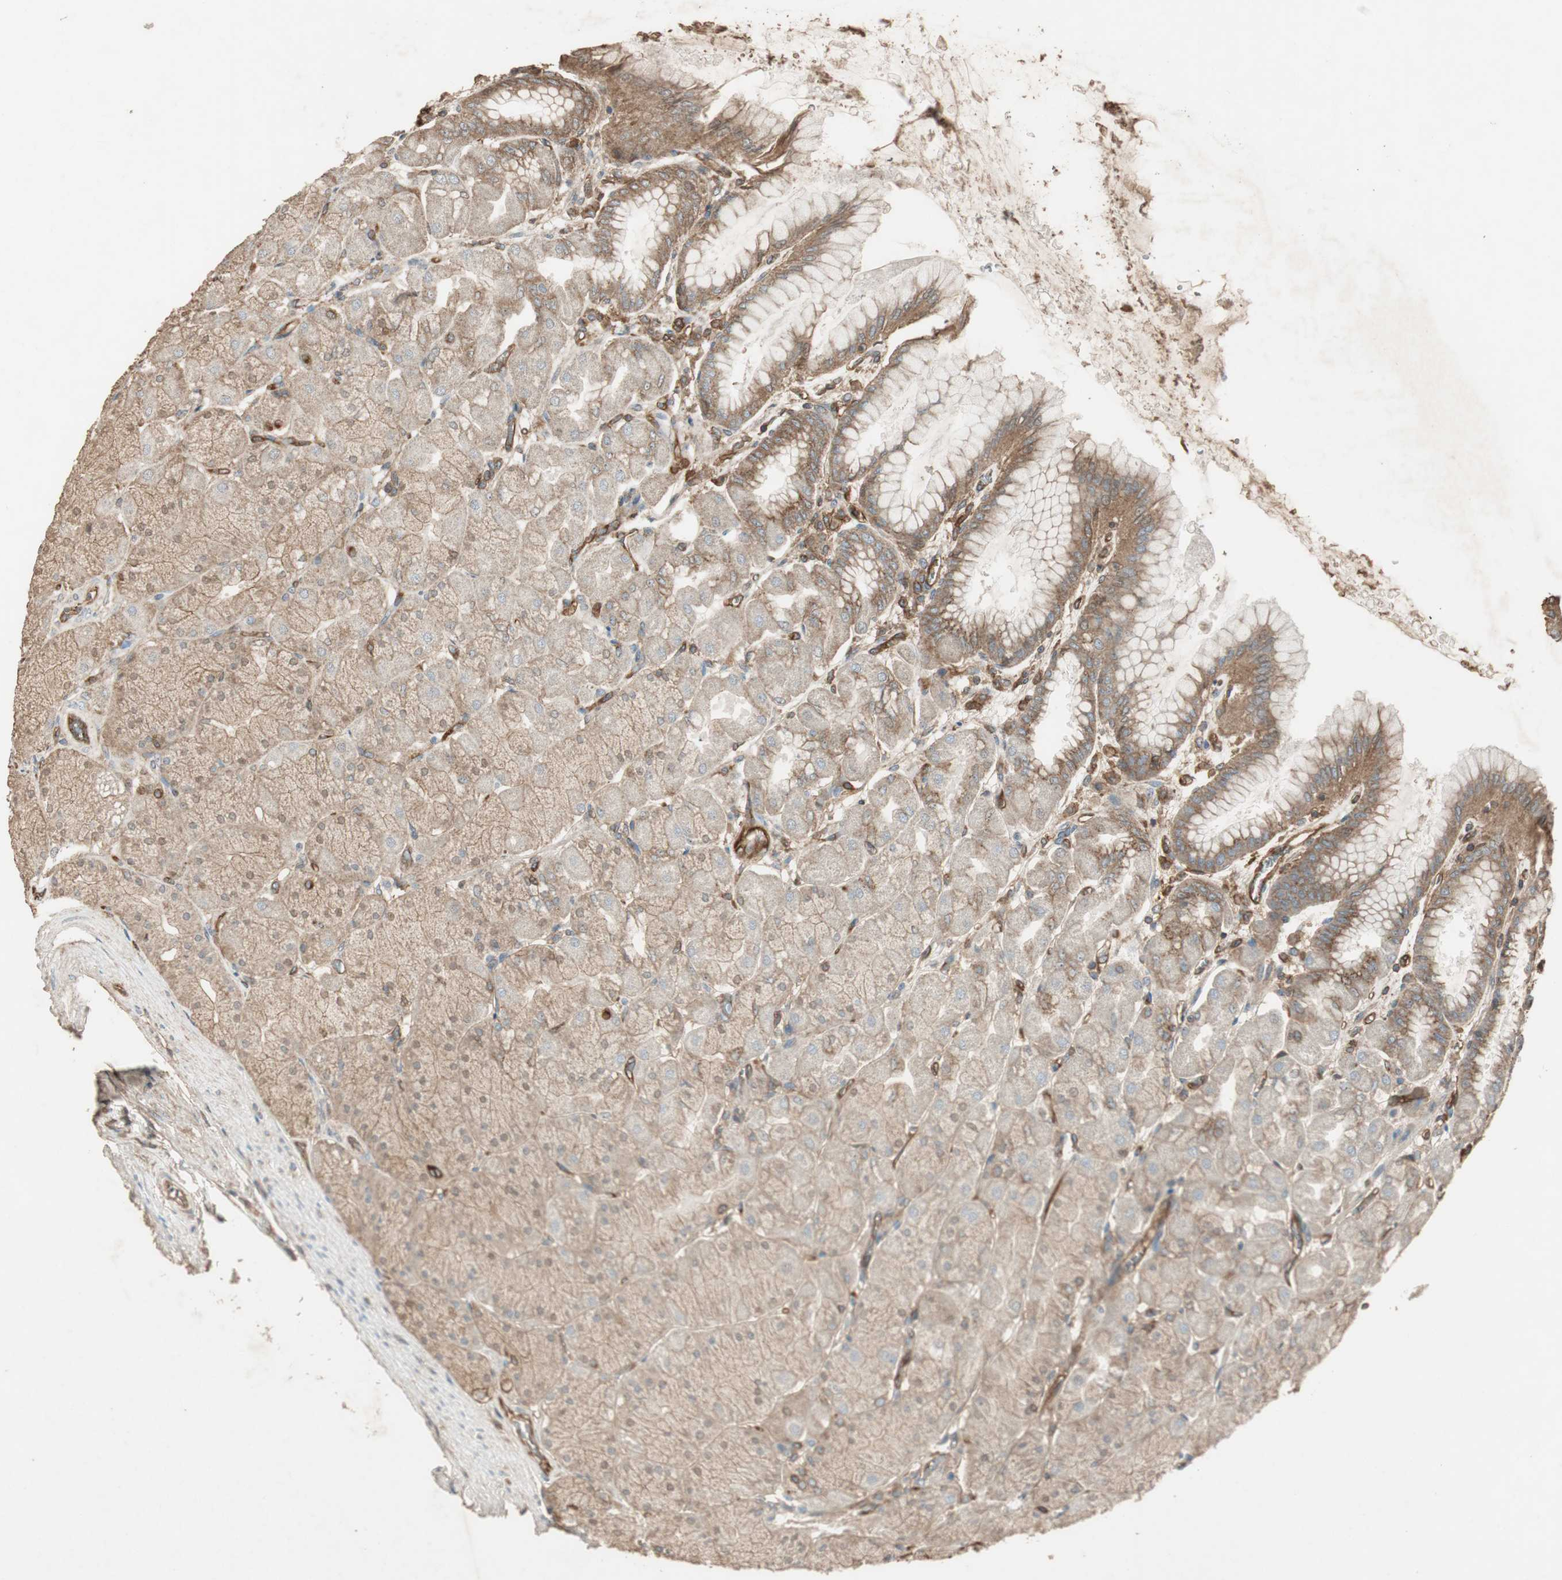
{"staining": {"intensity": "moderate", "quantity": ">75%", "location": "cytoplasmic/membranous"}, "tissue": "stomach", "cell_type": "Glandular cells", "image_type": "normal", "snomed": [{"axis": "morphology", "description": "Normal tissue, NOS"}, {"axis": "topography", "description": "Stomach, upper"}], "caption": "About >75% of glandular cells in normal stomach display moderate cytoplasmic/membranous protein staining as visualized by brown immunohistochemical staining.", "gene": "BTN3A3", "patient": {"sex": "female", "age": 56}}